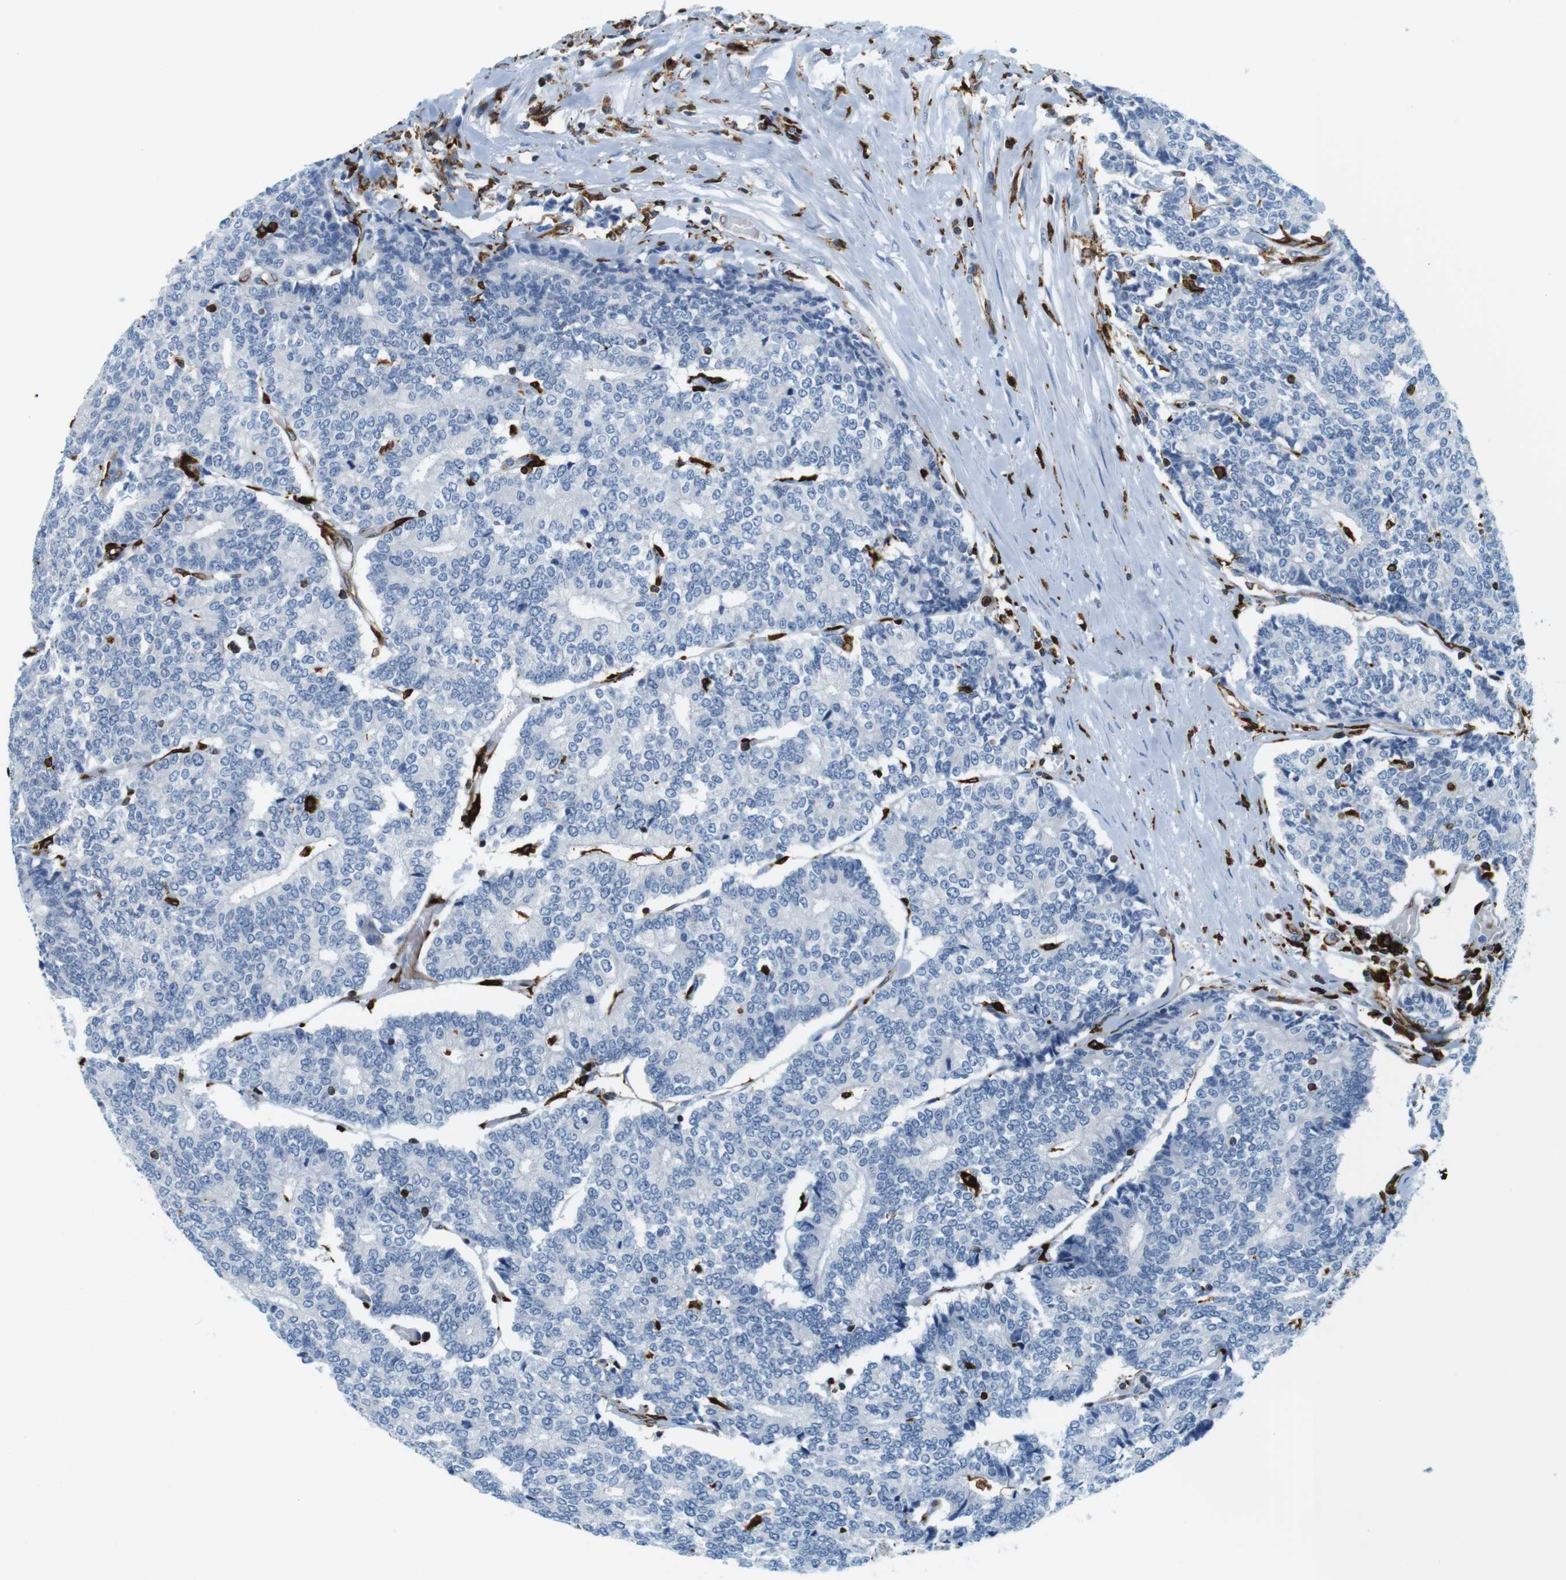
{"staining": {"intensity": "negative", "quantity": "none", "location": "none"}, "tissue": "prostate cancer", "cell_type": "Tumor cells", "image_type": "cancer", "snomed": [{"axis": "morphology", "description": "Normal tissue, NOS"}, {"axis": "morphology", "description": "Adenocarcinoma, High grade"}, {"axis": "topography", "description": "Prostate"}, {"axis": "topography", "description": "Seminal veicle"}], "caption": "High power microscopy photomicrograph of an immunohistochemistry histopathology image of prostate adenocarcinoma (high-grade), revealing no significant expression in tumor cells.", "gene": "CIITA", "patient": {"sex": "male", "age": 55}}